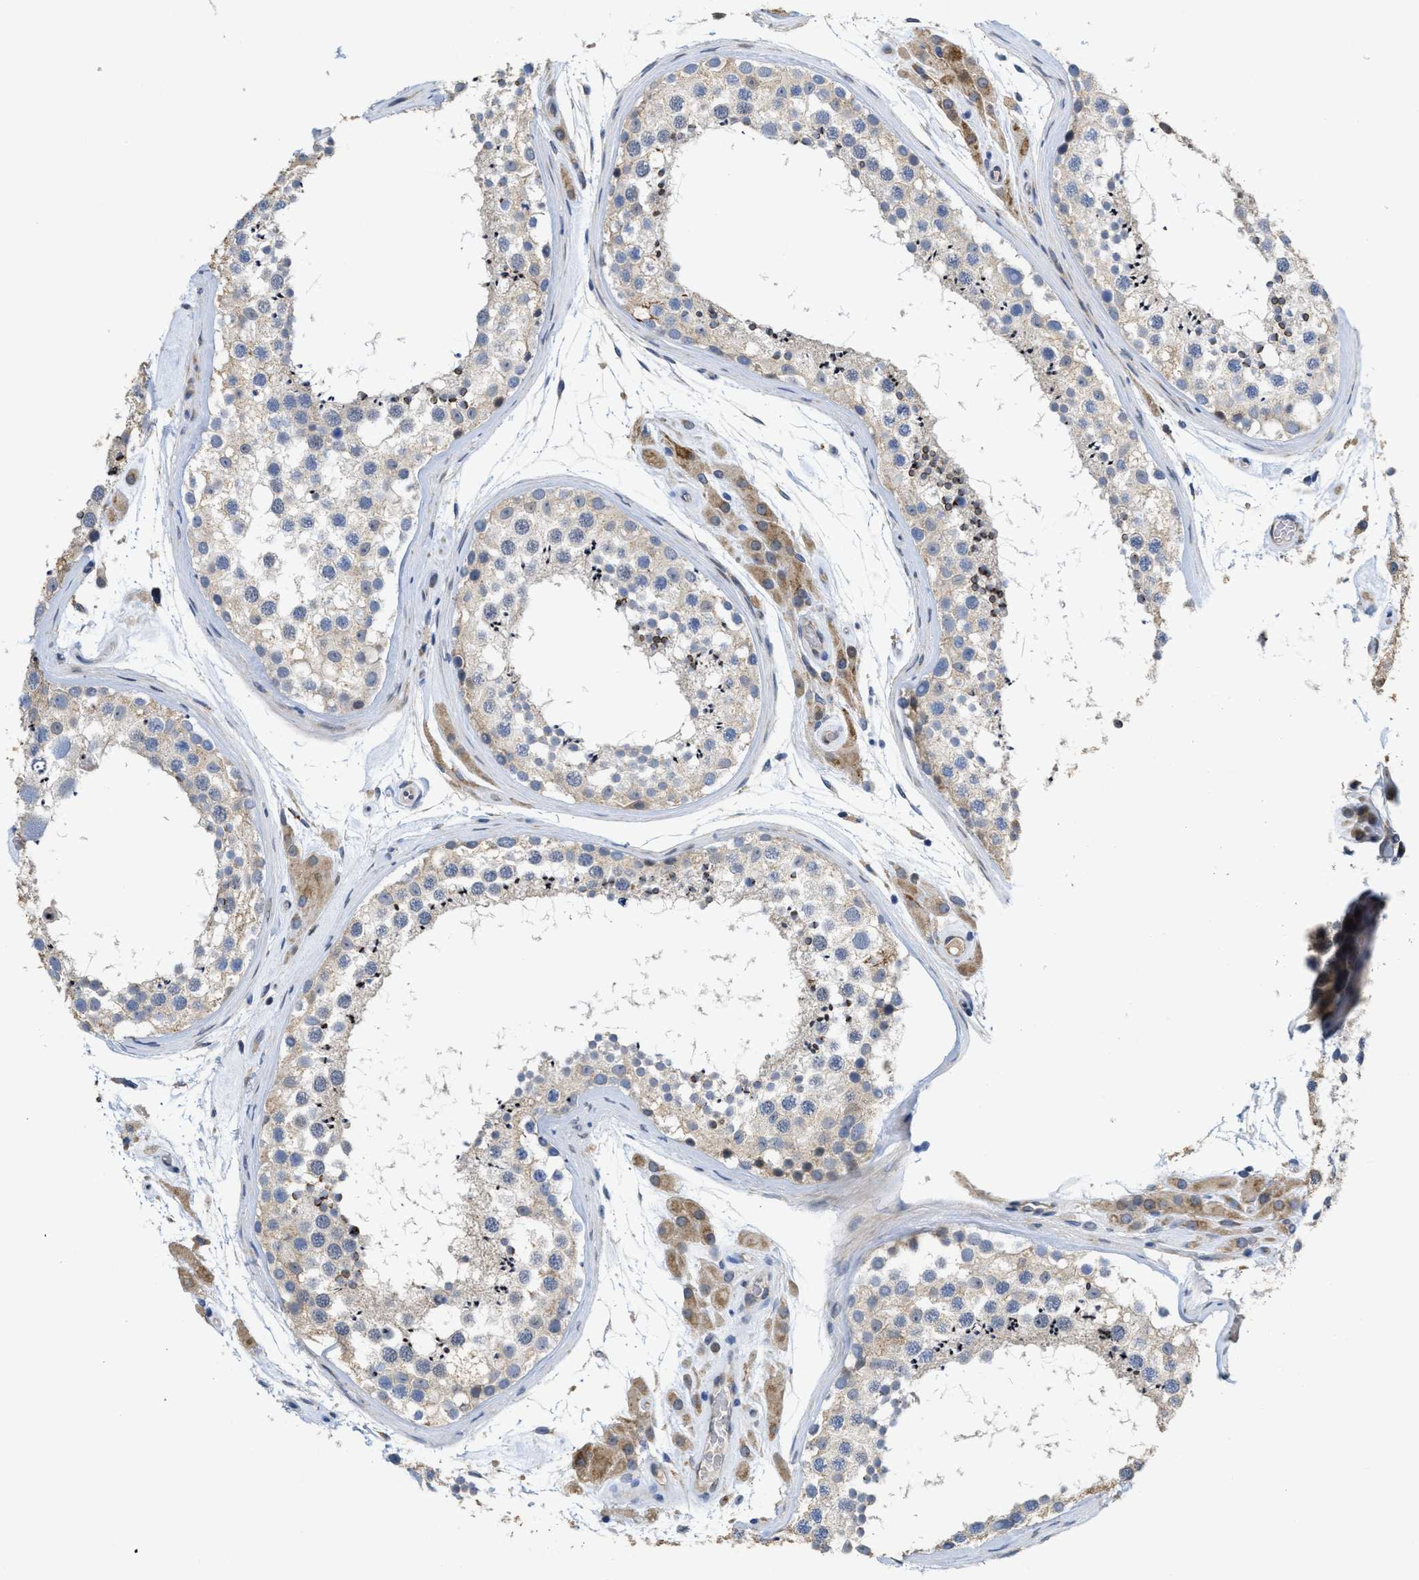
{"staining": {"intensity": "weak", "quantity": "<25%", "location": "cytoplasmic/membranous"}, "tissue": "testis", "cell_type": "Cells in seminiferous ducts", "image_type": "normal", "snomed": [{"axis": "morphology", "description": "Normal tissue, NOS"}, {"axis": "topography", "description": "Testis"}], "caption": "Benign testis was stained to show a protein in brown. There is no significant staining in cells in seminiferous ducts. Nuclei are stained in blue.", "gene": "CDPF1", "patient": {"sex": "male", "age": 46}}